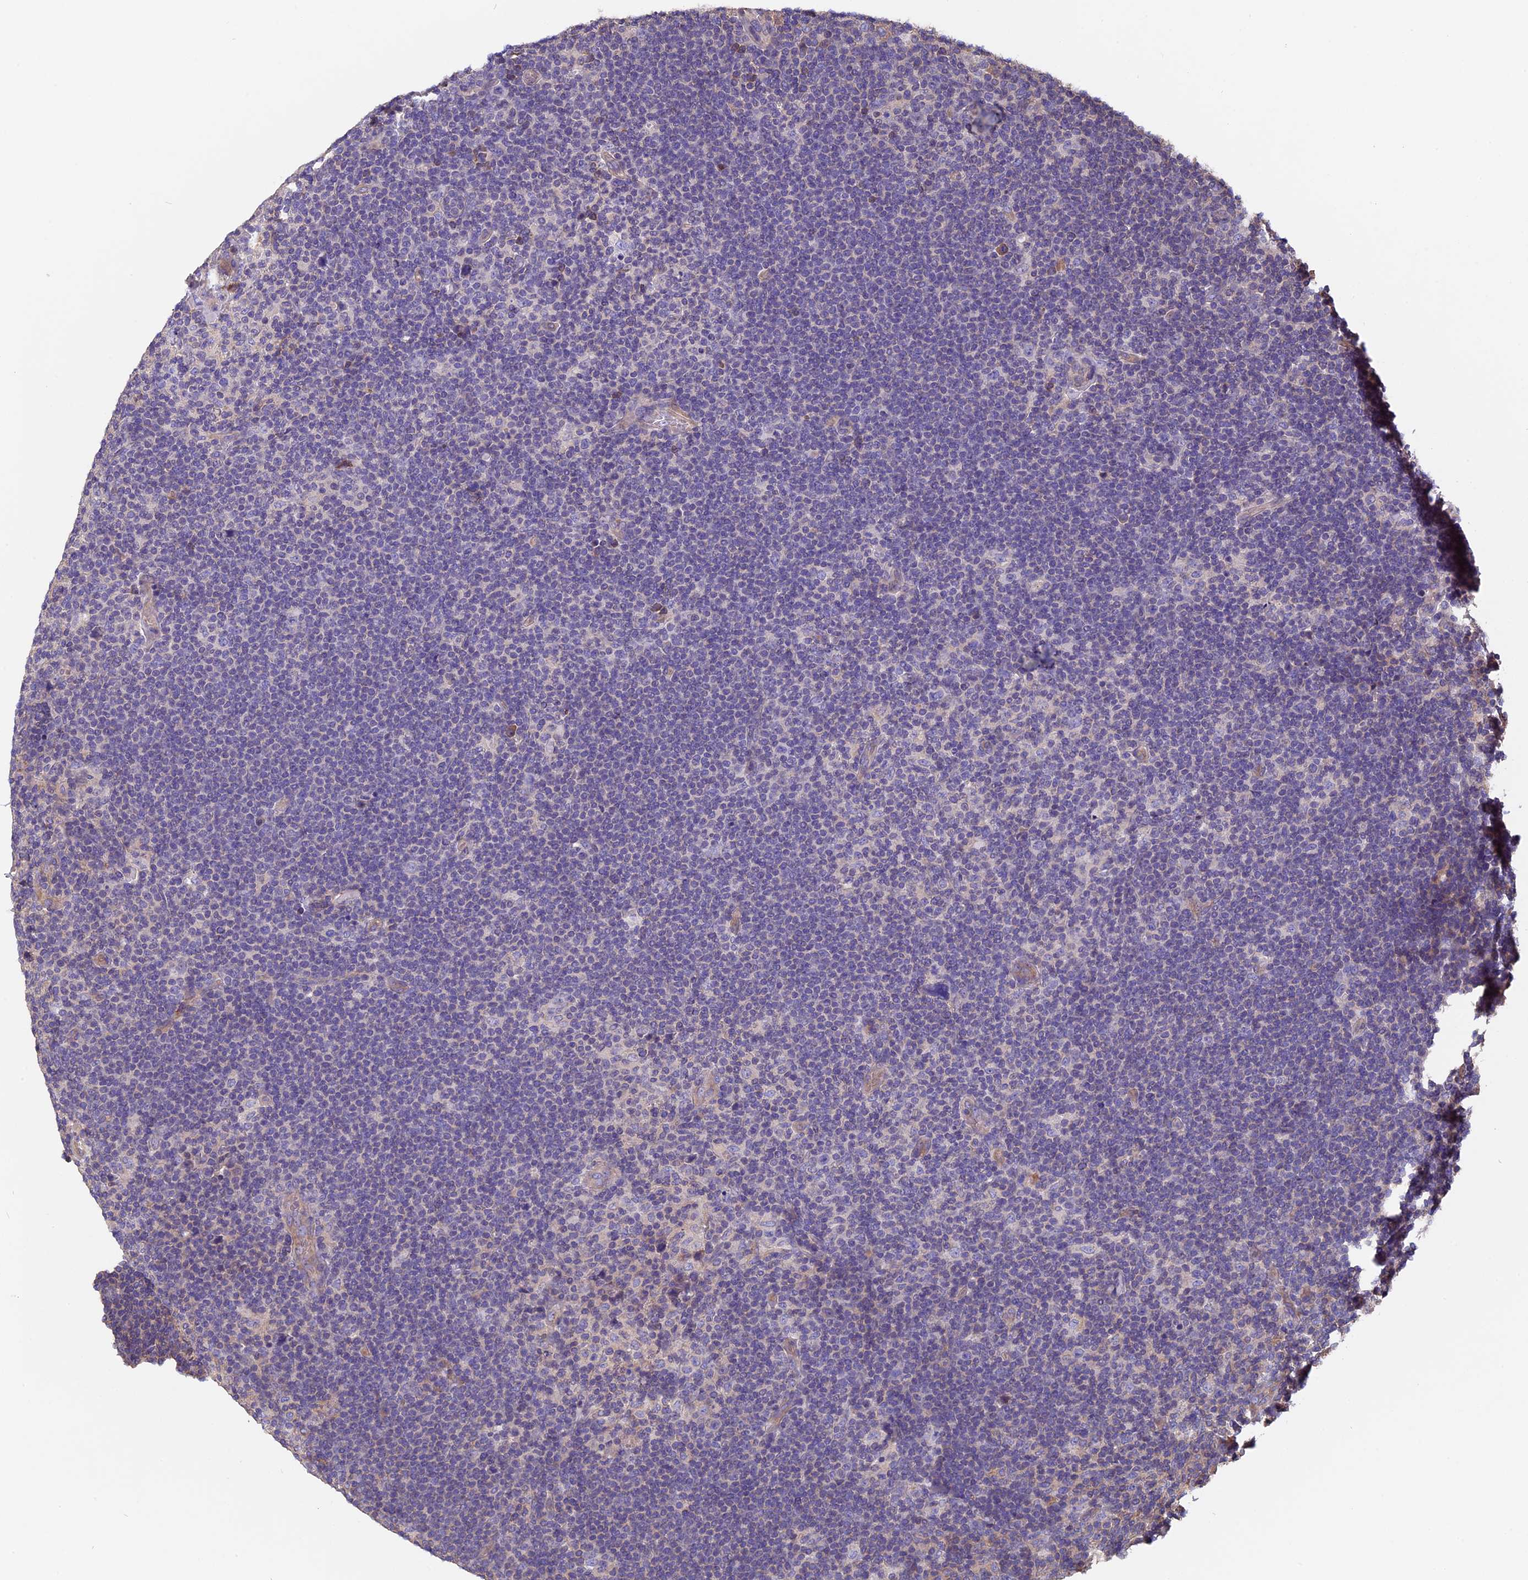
{"staining": {"intensity": "negative", "quantity": "none", "location": "none"}, "tissue": "lymphoma", "cell_type": "Tumor cells", "image_type": "cancer", "snomed": [{"axis": "morphology", "description": "Hodgkin's disease, NOS"}, {"axis": "topography", "description": "Lymph node"}], "caption": "High power microscopy histopathology image of an immunohistochemistry photomicrograph of Hodgkin's disease, revealing no significant staining in tumor cells.", "gene": "CCDC153", "patient": {"sex": "female", "age": 57}}